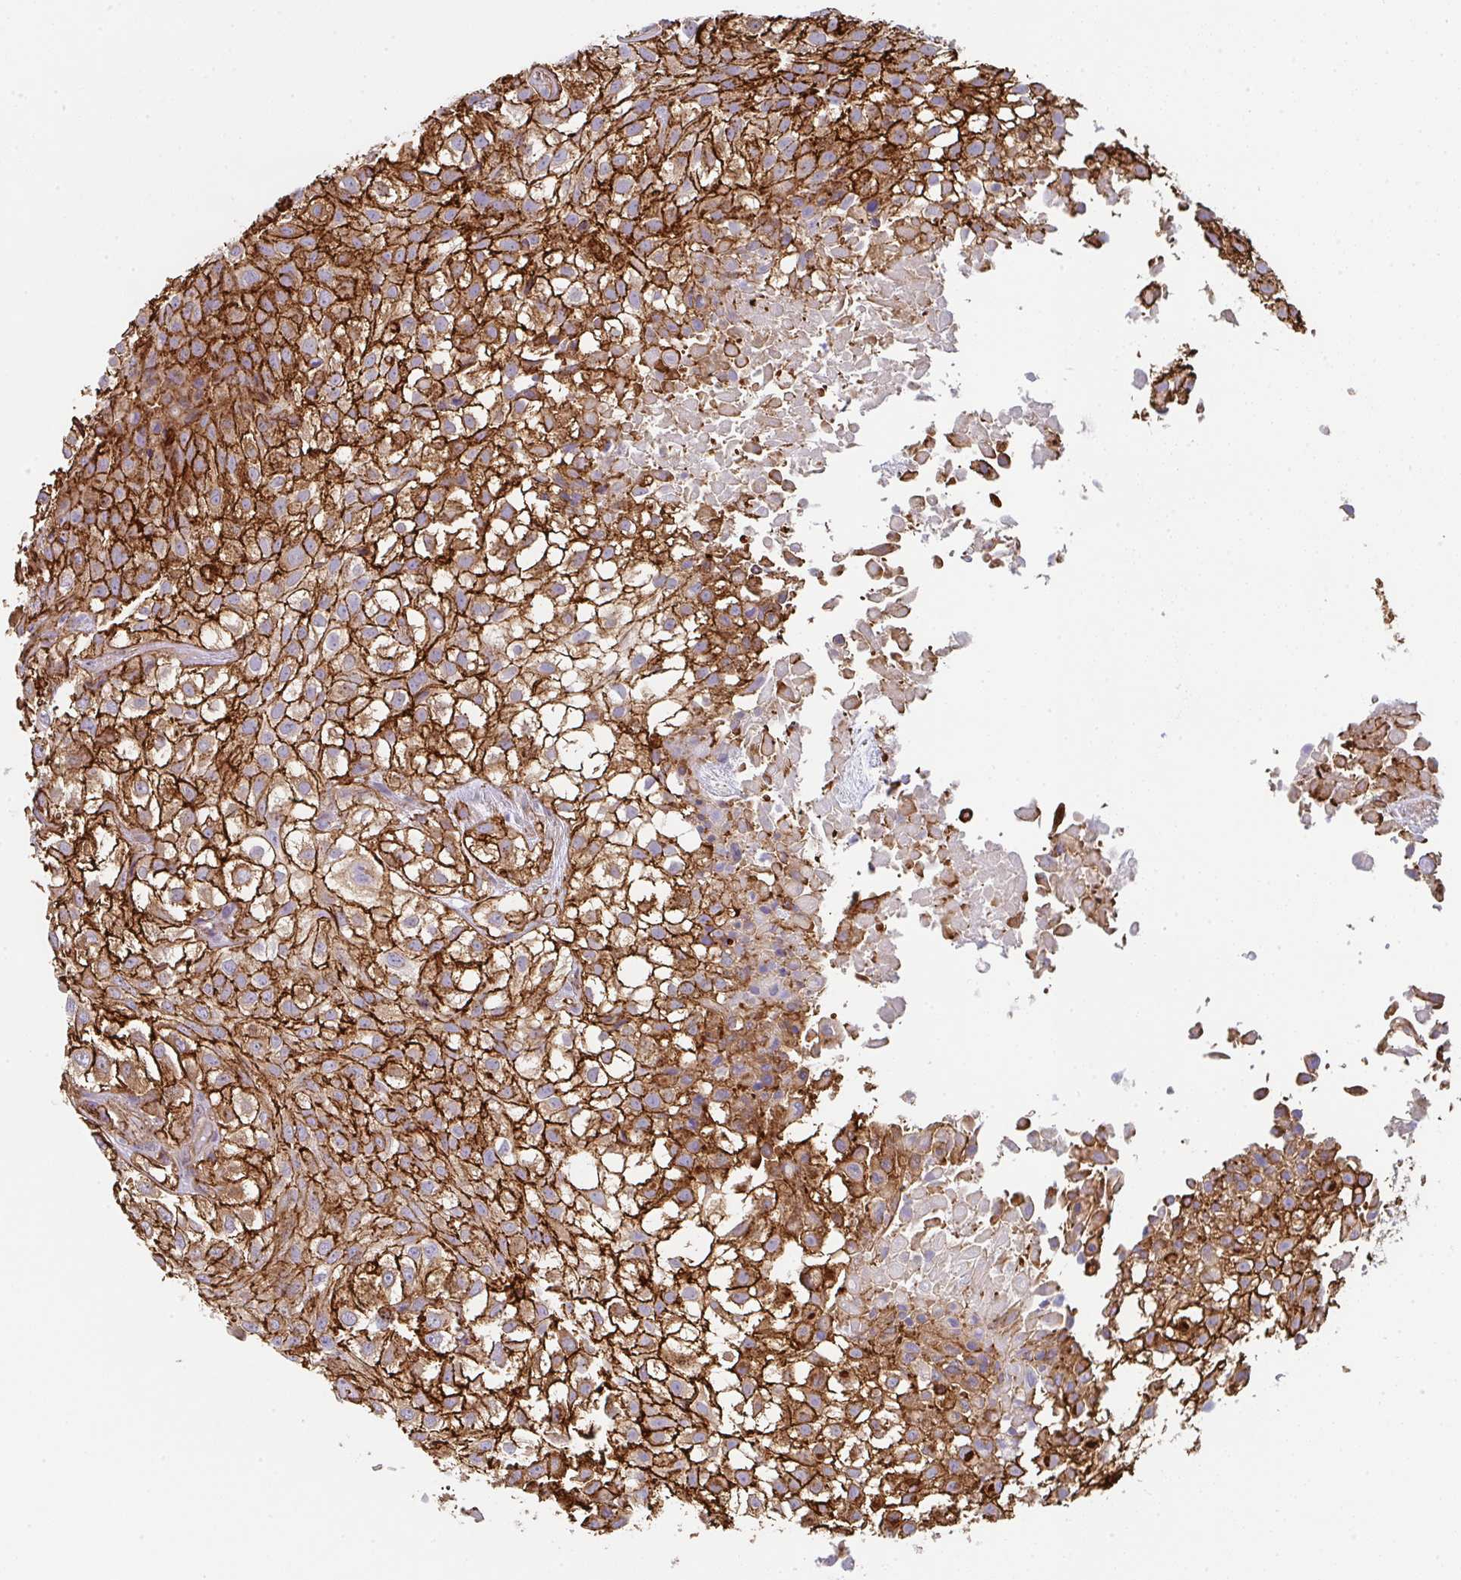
{"staining": {"intensity": "strong", "quantity": ">75%", "location": "cytoplasmic/membranous"}, "tissue": "urothelial cancer", "cell_type": "Tumor cells", "image_type": "cancer", "snomed": [{"axis": "morphology", "description": "Urothelial carcinoma, High grade"}, {"axis": "topography", "description": "Urinary bladder"}], "caption": "This is a photomicrograph of IHC staining of urothelial cancer, which shows strong positivity in the cytoplasmic/membranous of tumor cells.", "gene": "DBN1", "patient": {"sex": "male", "age": 56}}